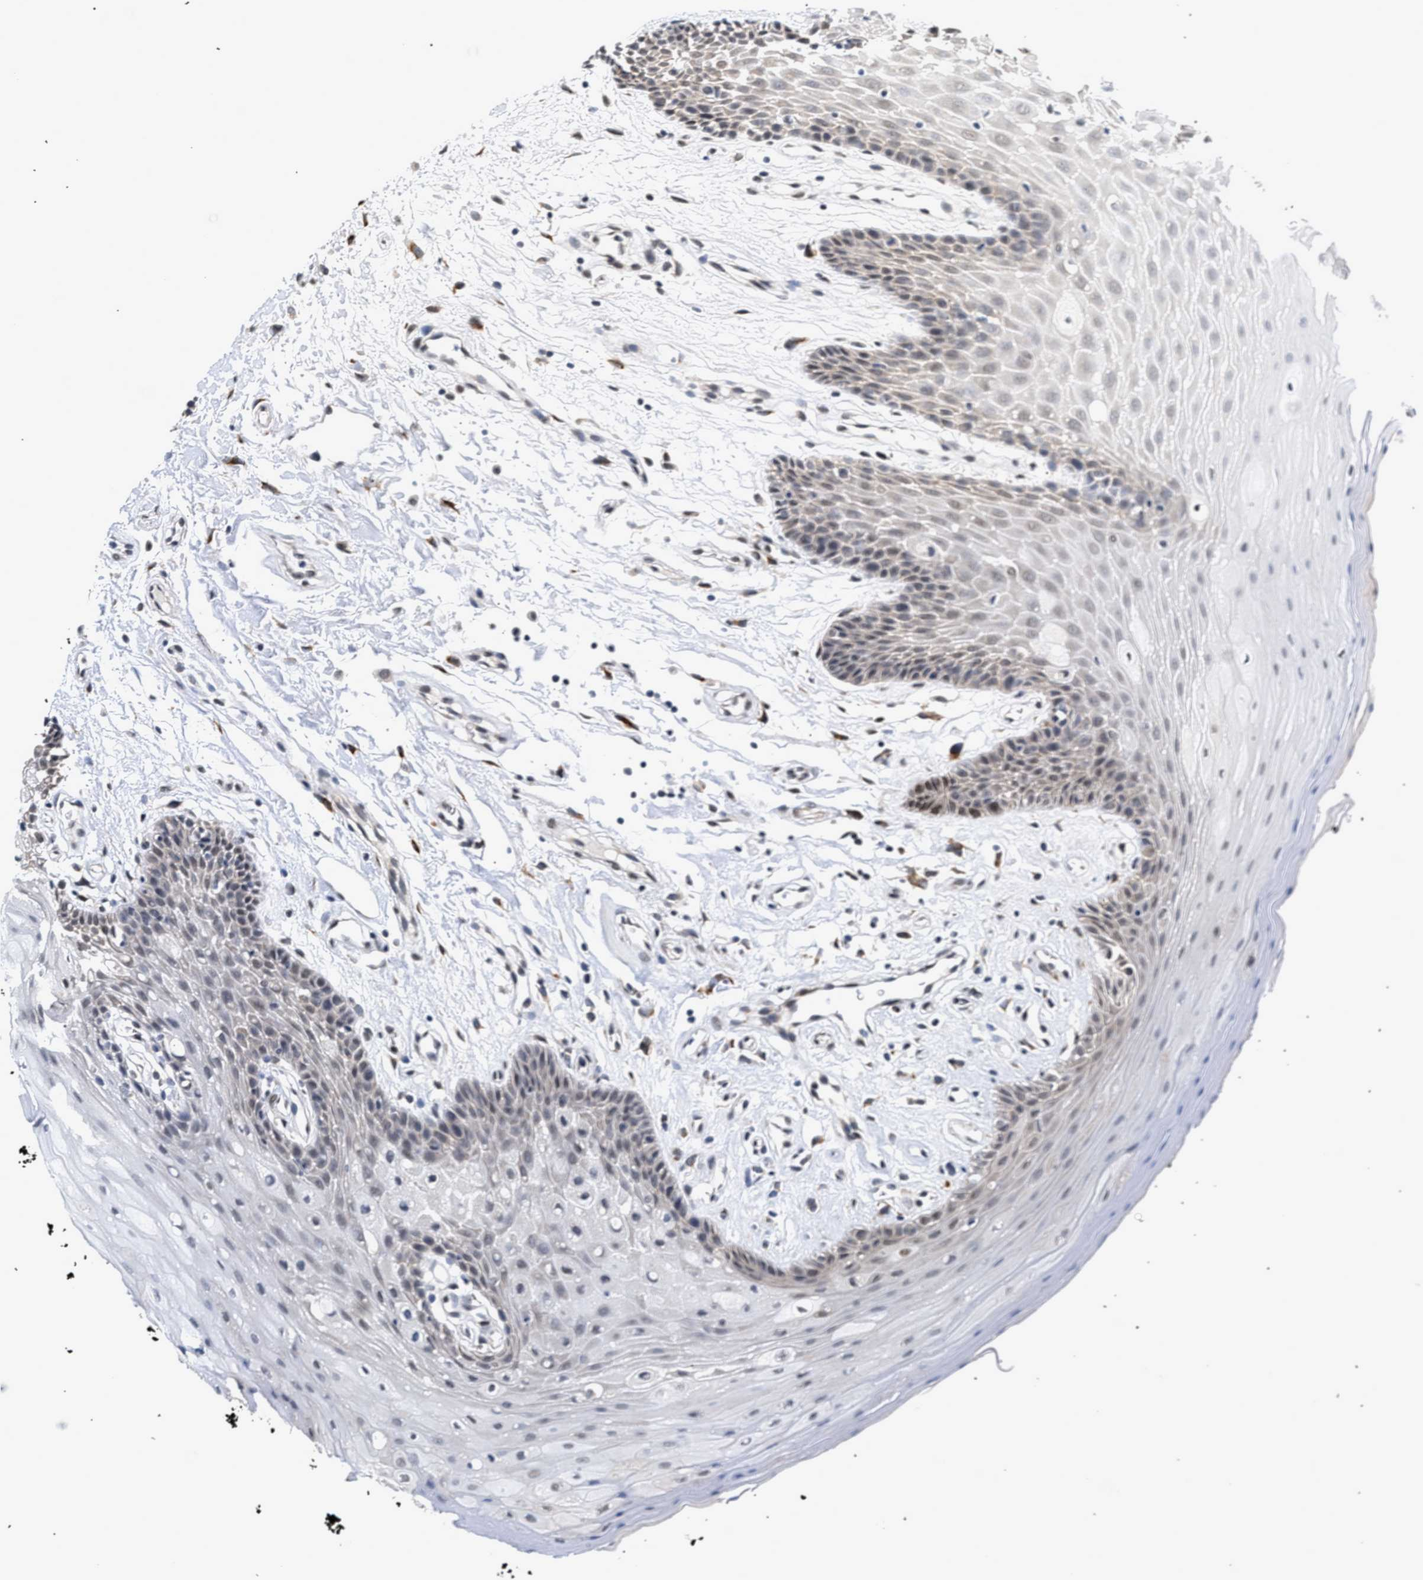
{"staining": {"intensity": "moderate", "quantity": "<25%", "location": "nuclear"}, "tissue": "oral mucosa", "cell_type": "Squamous epithelial cells", "image_type": "normal", "snomed": [{"axis": "morphology", "description": "Normal tissue, NOS"}, {"axis": "morphology", "description": "Squamous cell carcinoma, NOS"}, {"axis": "topography", "description": "Oral tissue"}, {"axis": "topography", "description": "Head-Neck"}], "caption": "This photomicrograph displays immunohistochemistry staining of benign human oral mucosa, with low moderate nuclear staining in approximately <25% of squamous epithelial cells.", "gene": "THOC1", "patient": {"sex": "male", "age": 71}}